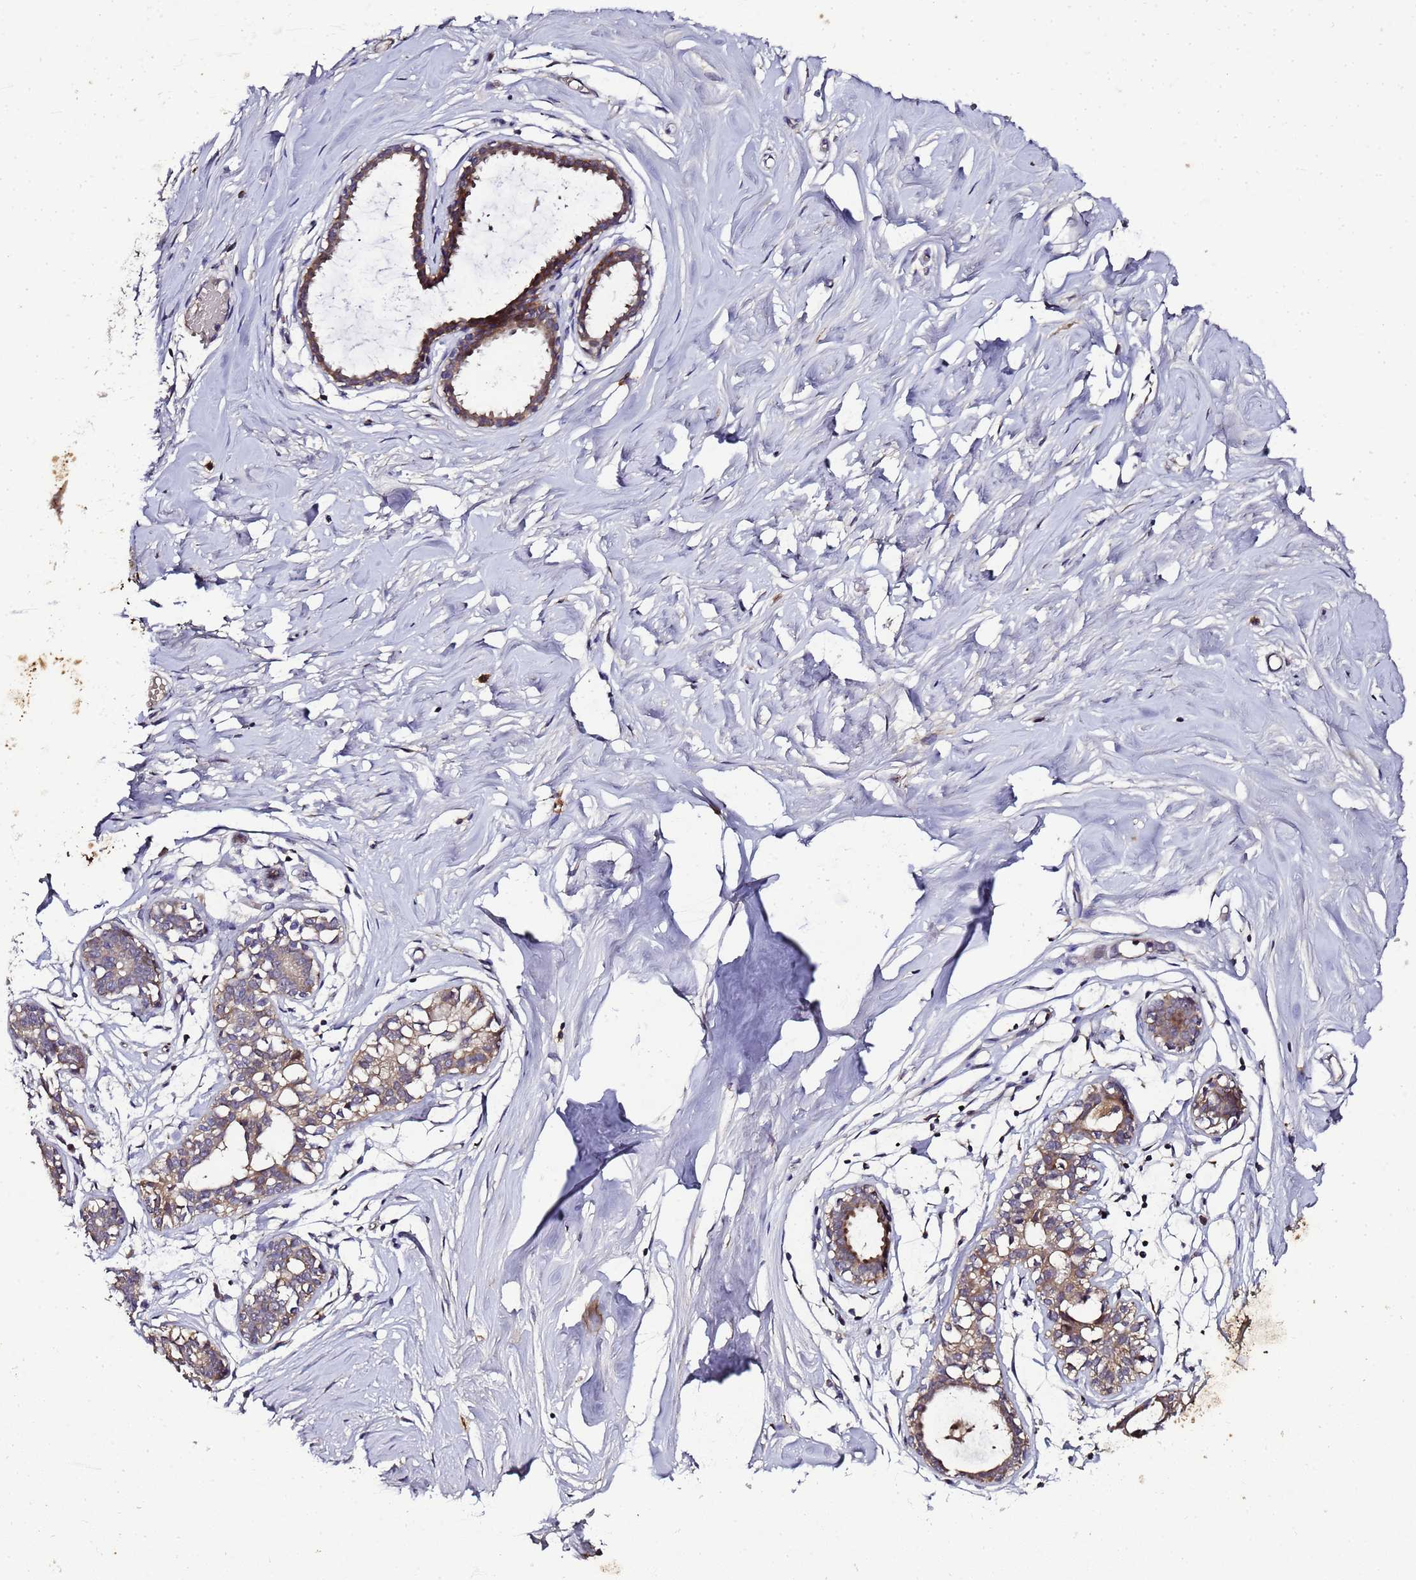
{"staining": {"intensity": "negative", "quantity": "none", "location": "none"}, "tissue": "breast", "cell_type": "Adipocytes", "image_type": "normal", "snomed": [{"axis": "morphology", "description": "Normal tissue, NOS"}, {"axis": "morphology", "description": "Adenoma, NOS"}, {"axis": "topography", "description": "Breast"}], "caption": "Immunohistochemical staining of normal breast shows no significant staining in adipocytes. (Immunohistochemistry (ihc), brightfield microscopy, high magnification).", "gene": "LGI4", "patient": {"sex": "female", "age": 23}}